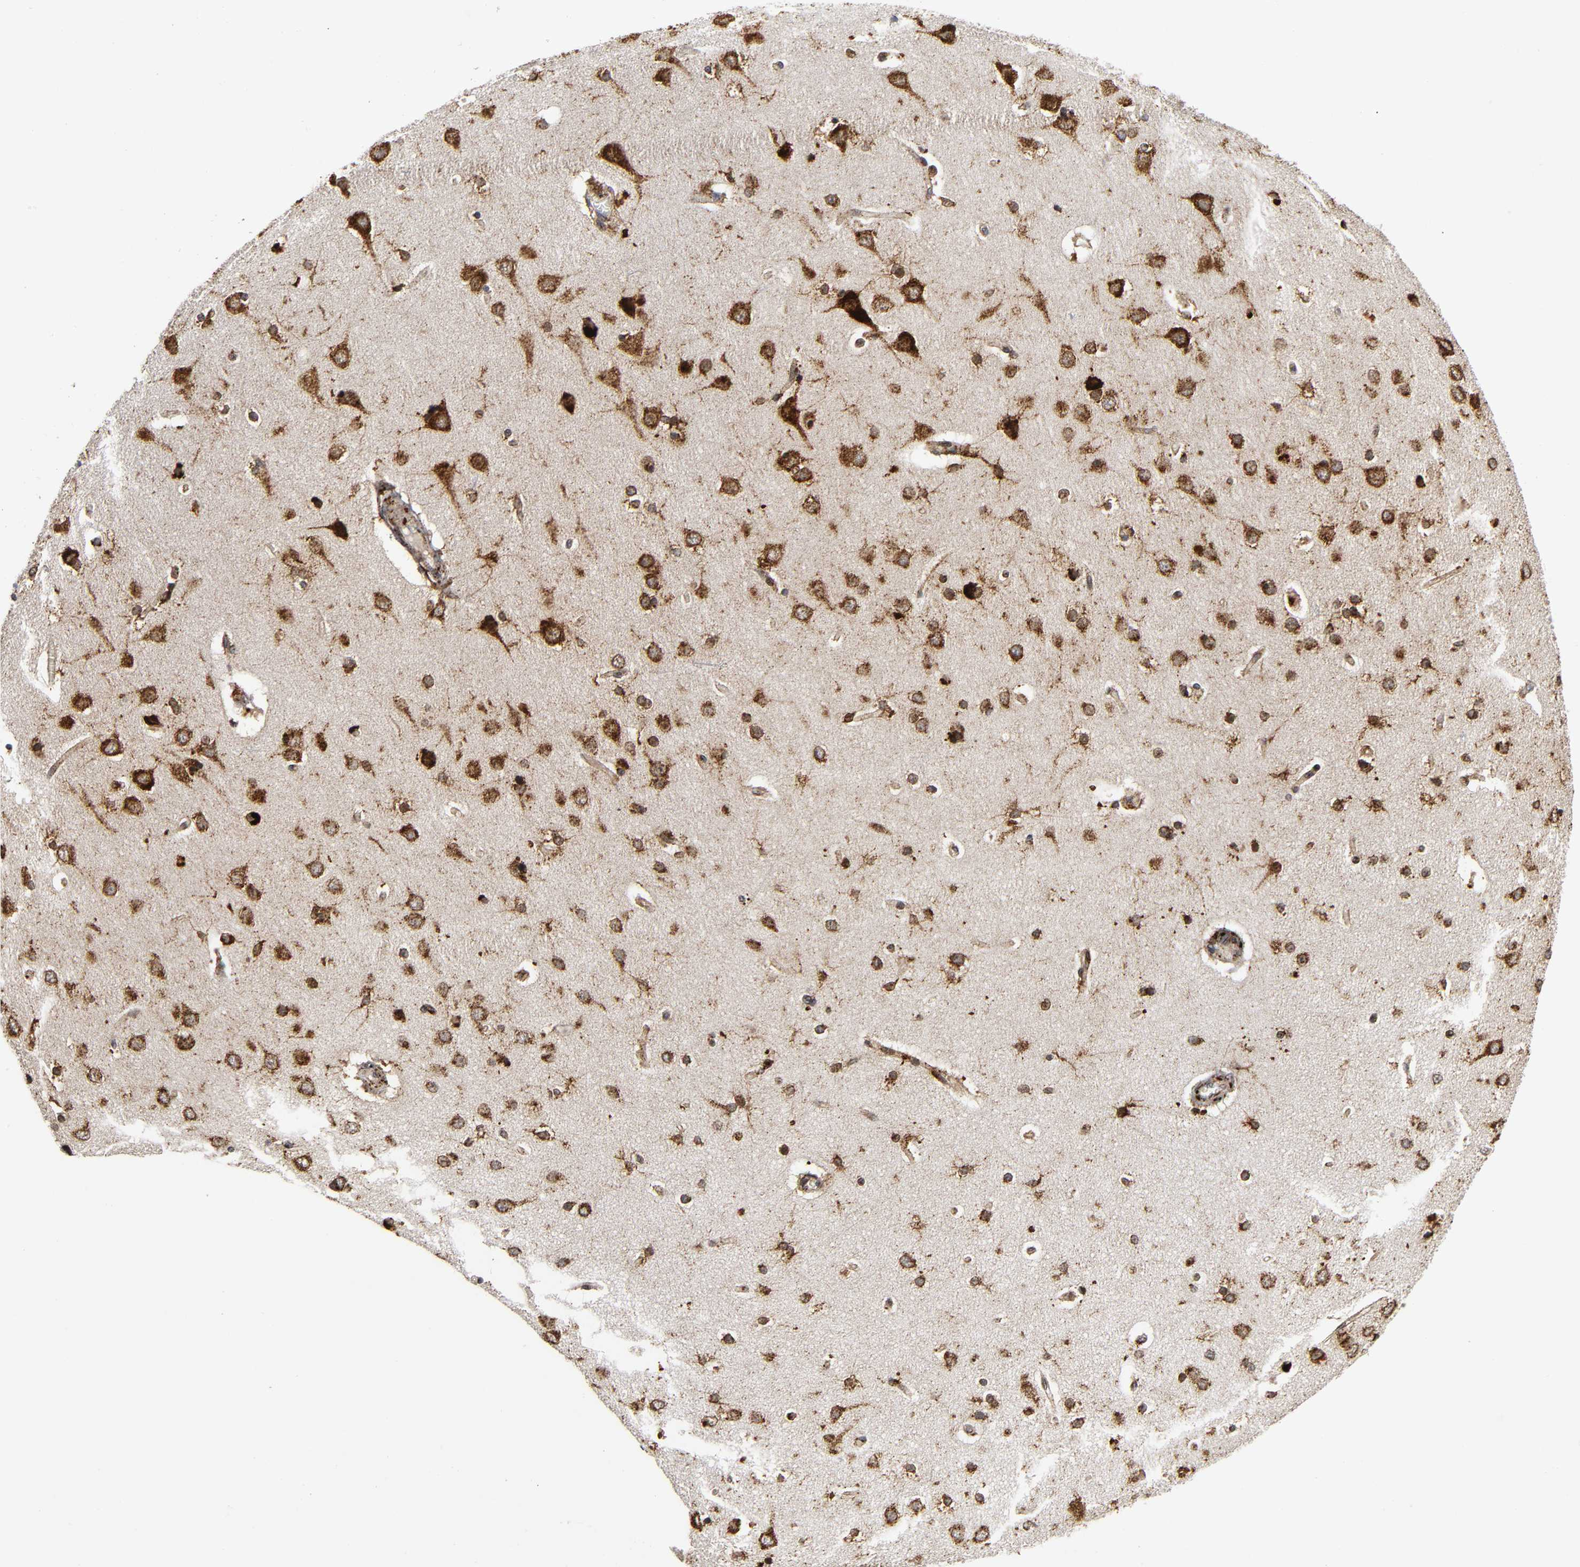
{"staining": {"intensity": "moderate", "quantity": ">75%", "location": "cytoplasmic/membranous"}, "tissue": "cerebral cortex", "cell_type": "Endothelial cells", "image_type": "normal", "snomed": [{"axis": "morphology", "description": "Normal tissue, NOS"}, {"axis": "topography", "description": "Cerebral cortex"}], "caption": "Endothelial cells reveal medium levels of moderate cytoplasmic/membranous expression in about >75% of cells in unremarkable human cerebral cortex.", "gene": "PSAP", "patient": {"sex": "female", "age": 54}}